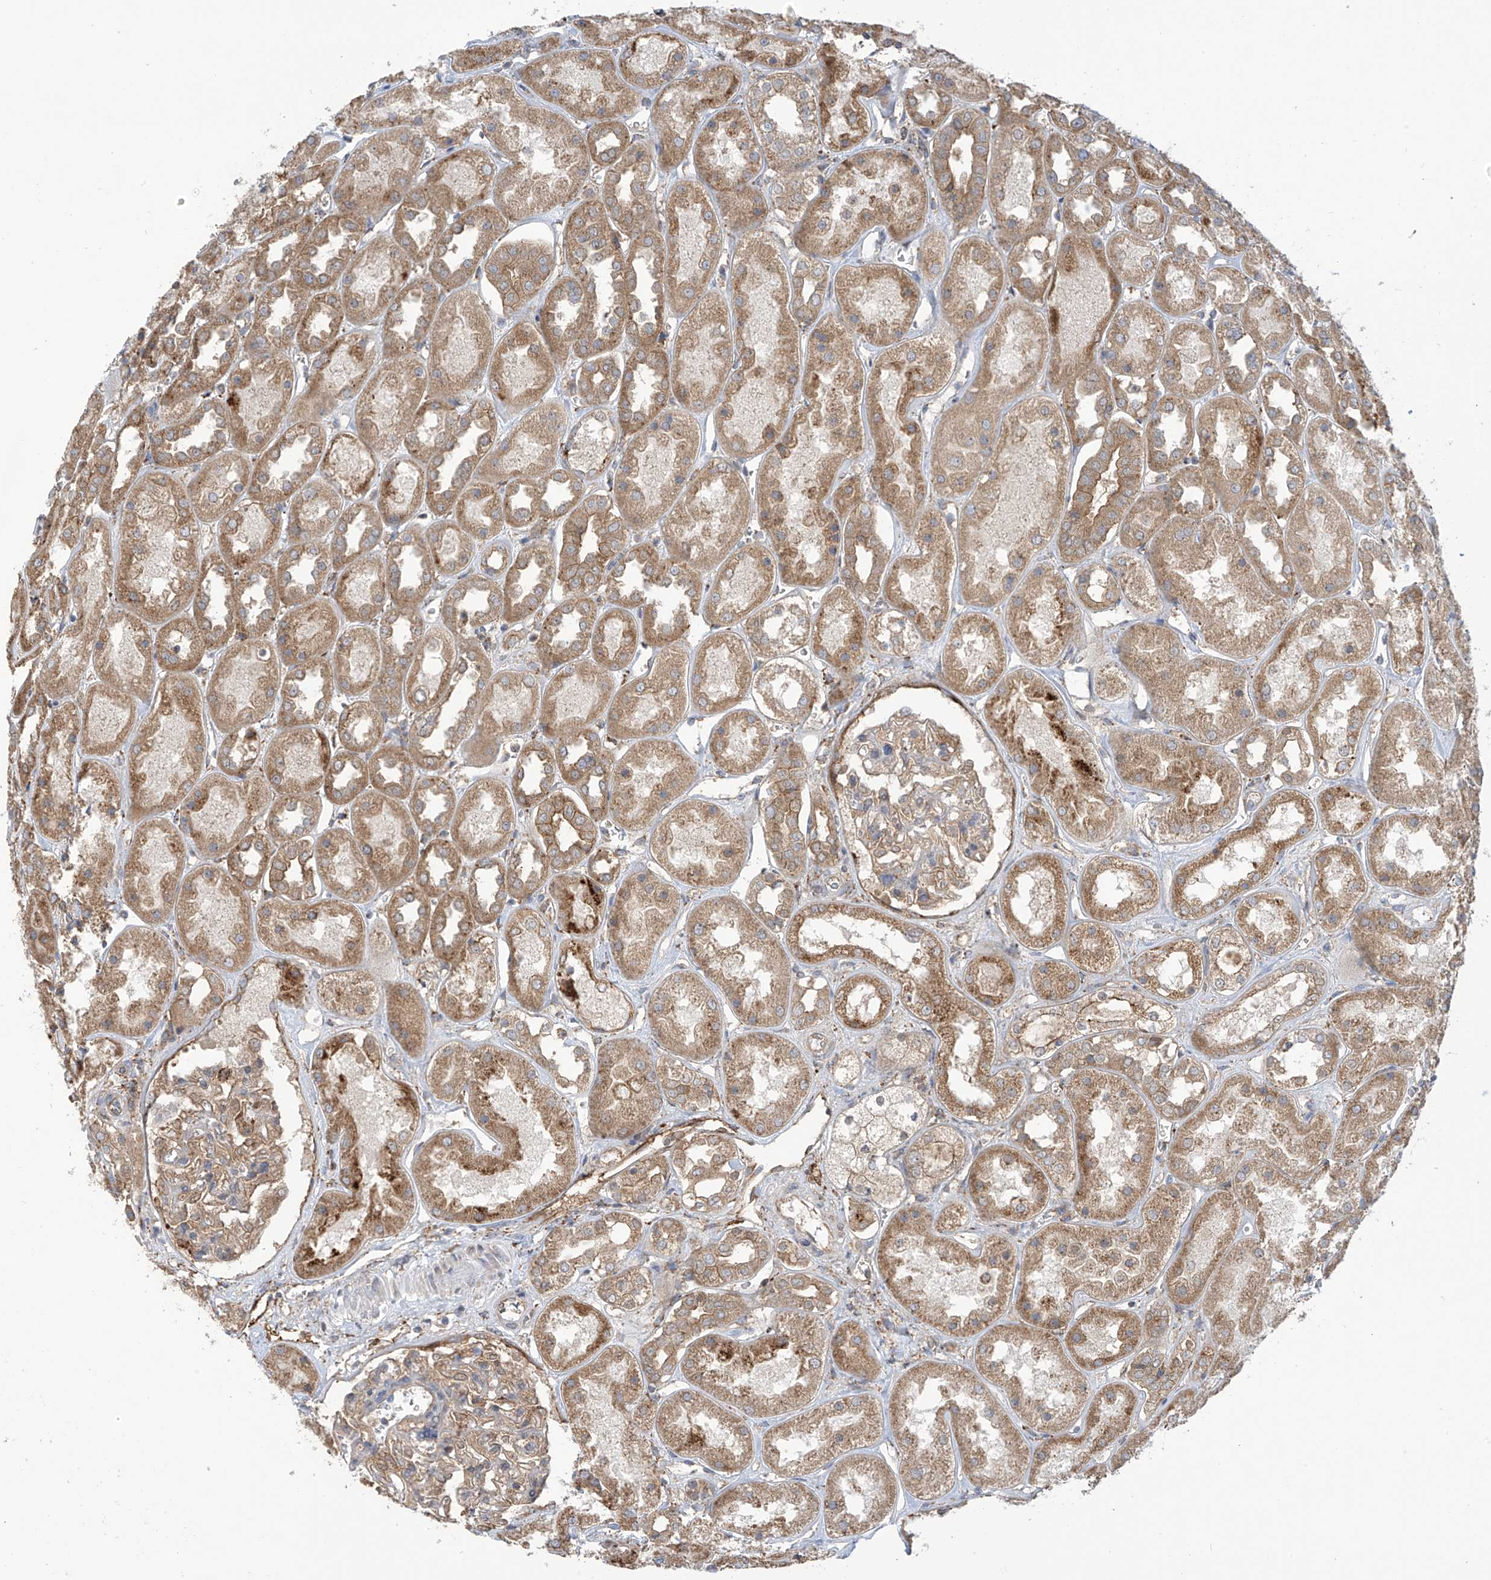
{"staining": {"intensity": "weak", "quantity": "25%-75%", "location": "cytoplasmic/membranous"}, "tissue": "kidney", "cell_type": "Cells in glomeruli", "image_type": "normal", "snomed": [{"axis": "morphology", "description": "Normal tissue, NOS"}, {"axis": "topography", "description": "Kidney"}], "caption": "This image reveals IHC staining of benign human kidney, with low weak cytoplasmic/membranous staining in approximately 25%-75% of cells in glomeruli.", "gene": "KIAA1522", "patient": {"sex": "male", "age": 70}}